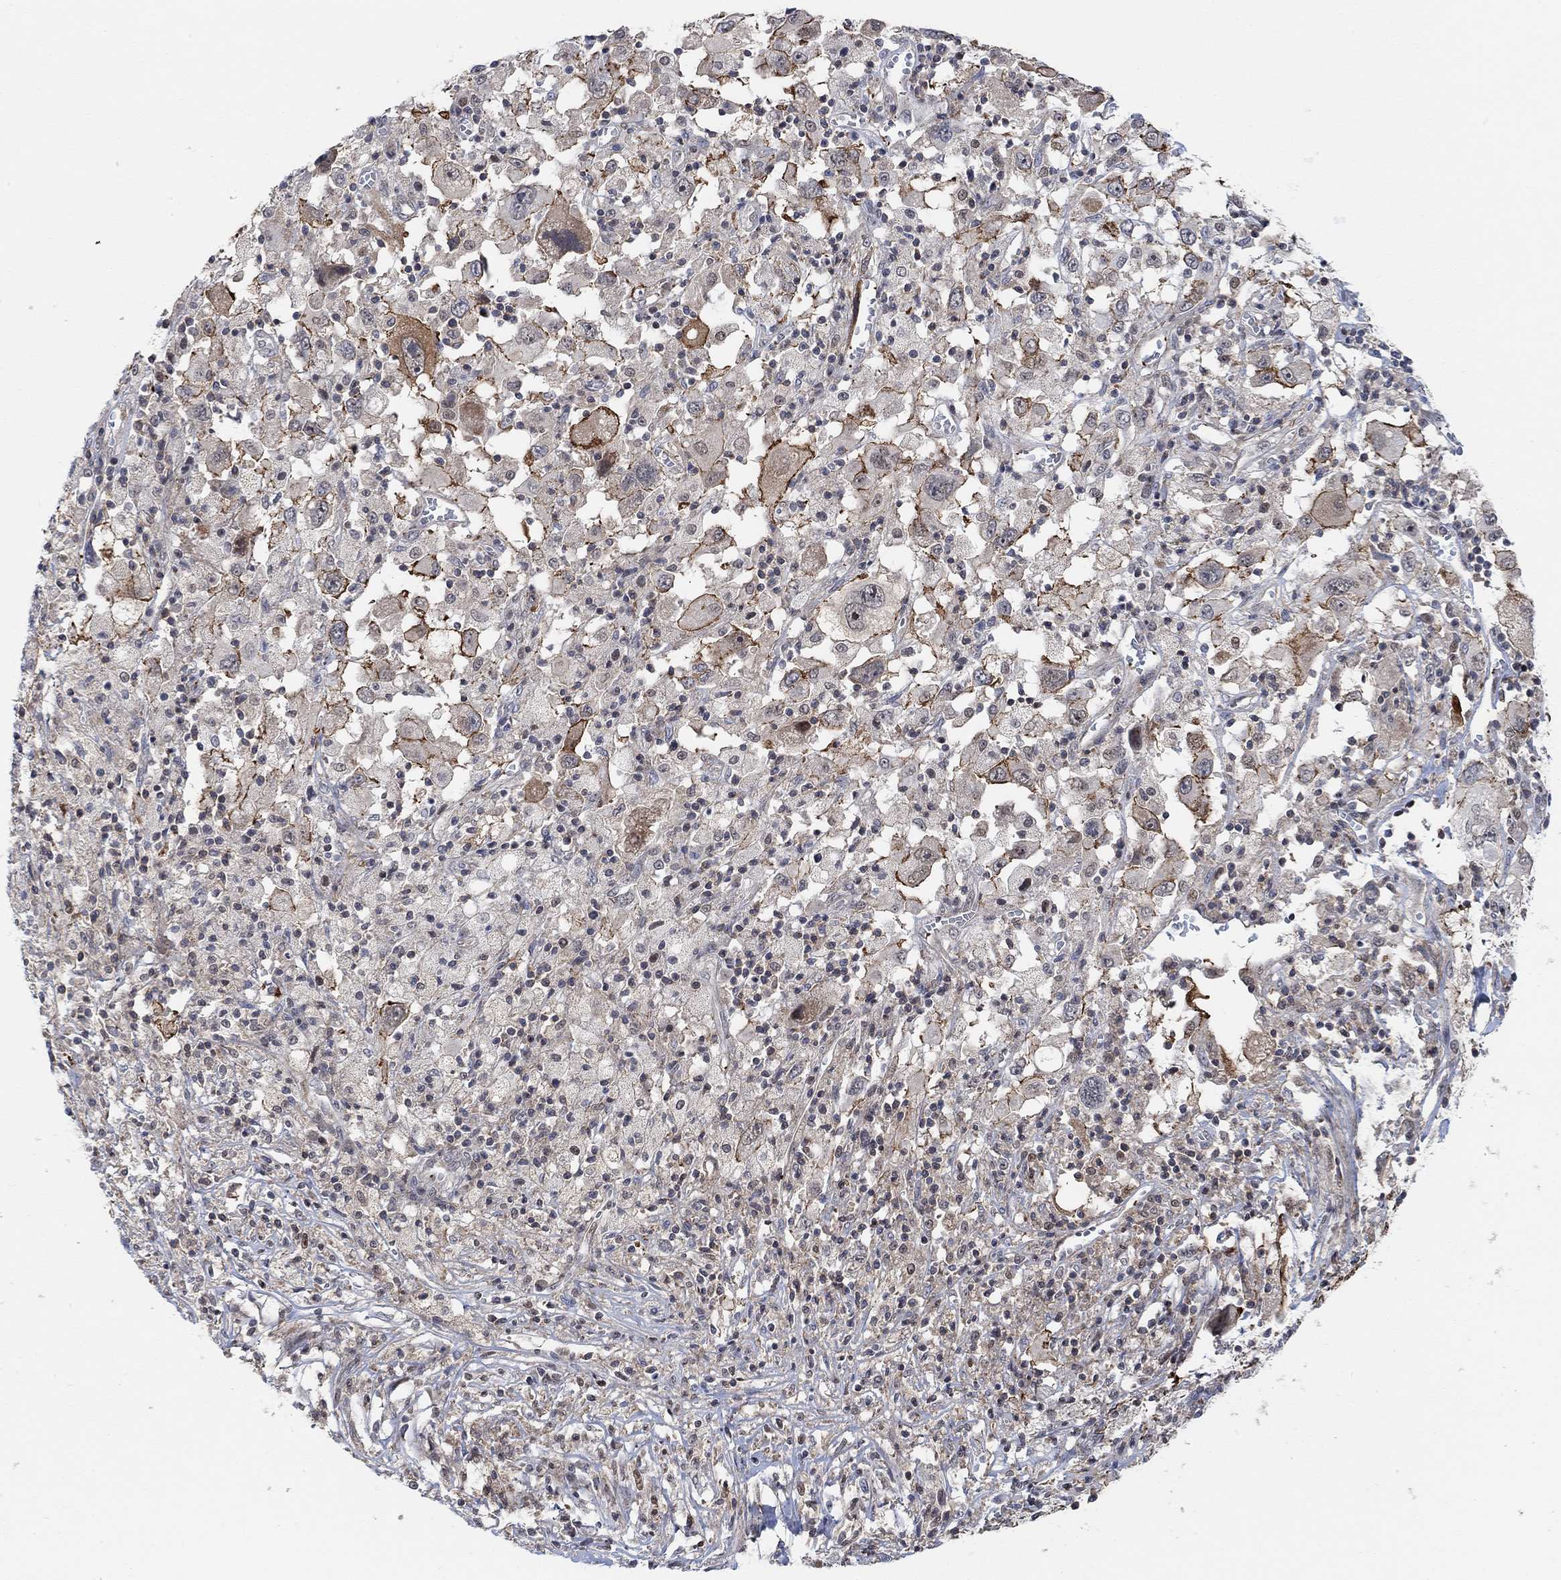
{"staining": {"intensity": "negative", "quantity": "none", "location": "none"}, "tissue": "melanoma", "cell_type": "Tumor cells", "image_type": "cancer", "snomed": [{"axis": "morphology", "description": "Malignant melanoma, Metastatic site"}, {"axis": "topography", "description": "Soft tissue"}], "caption": "Photomicrograph shows no significant protein expression in tumor cells of malignant melanoma (metastatic site). The staining is performed using DAB brown chromogen with nuclei counter-stained in using hematoxylin.", "gene": "PWWP2B", "patient": {"sex": "male", "age": 50}}